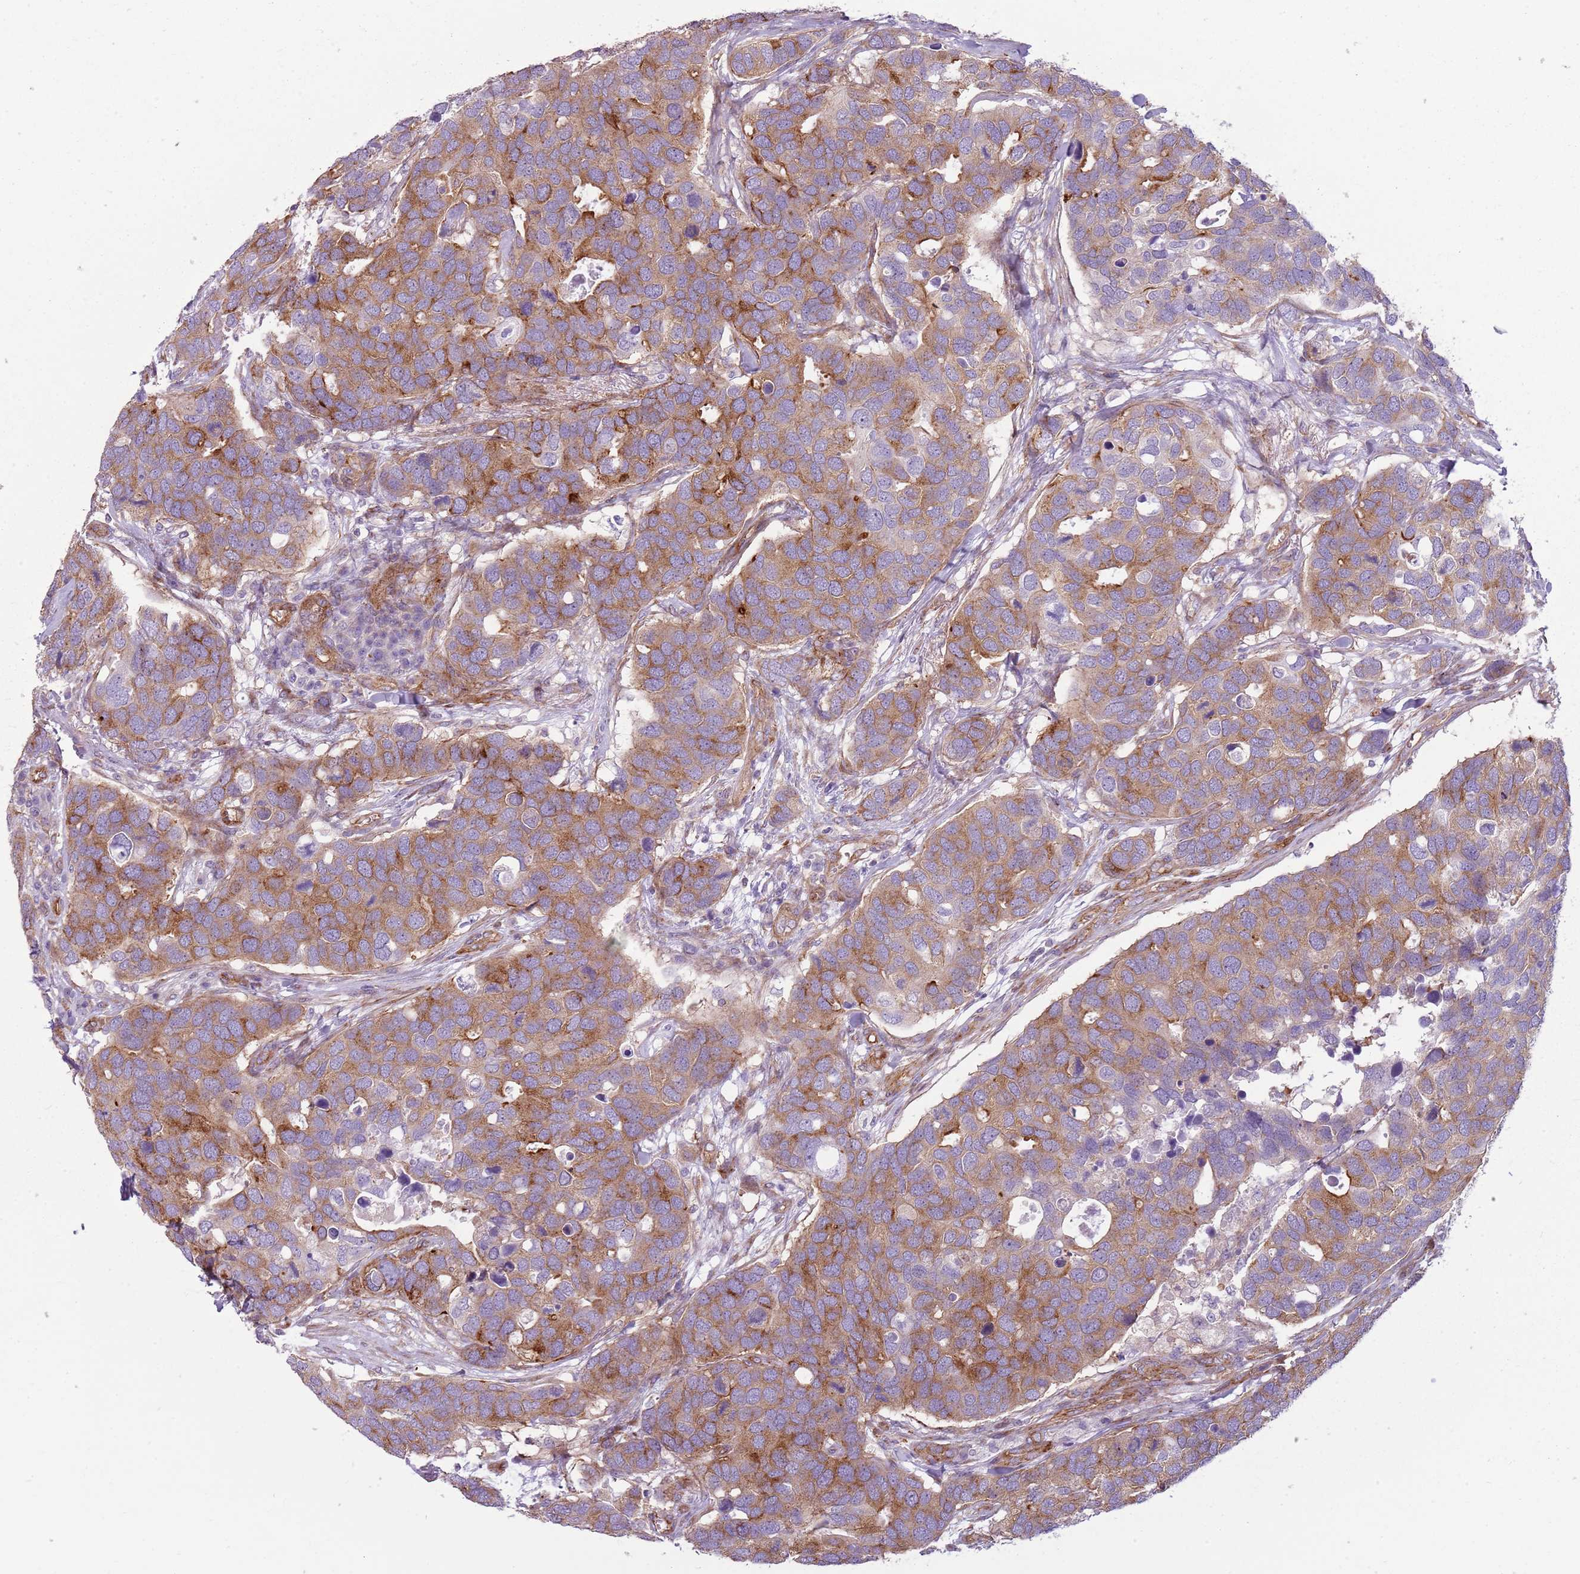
{"staining": {"intensity": "moderate", "quantity": "25%-75%", "location": "cytoplasmic/membranous"}, "tissue": "breast cancer", "cell_type": "Tumor cells", "image_type": "cancer", "snomed": [{"axis": "morphology", "description": "Duct carcinoma"}, {"axis": "topography", "description": "Breast"}], "caption": "This image reveals breast intraductal carcinoma stained with immunohistochemistry (IHC) to label a protein in brown. The cytoplasmic/membranous of tumor cells show moderate positivity for the protein. Nuclei are counter-stained blue.", "gene": "SNX1", "patient": {"sex": "female", "age": 83}}